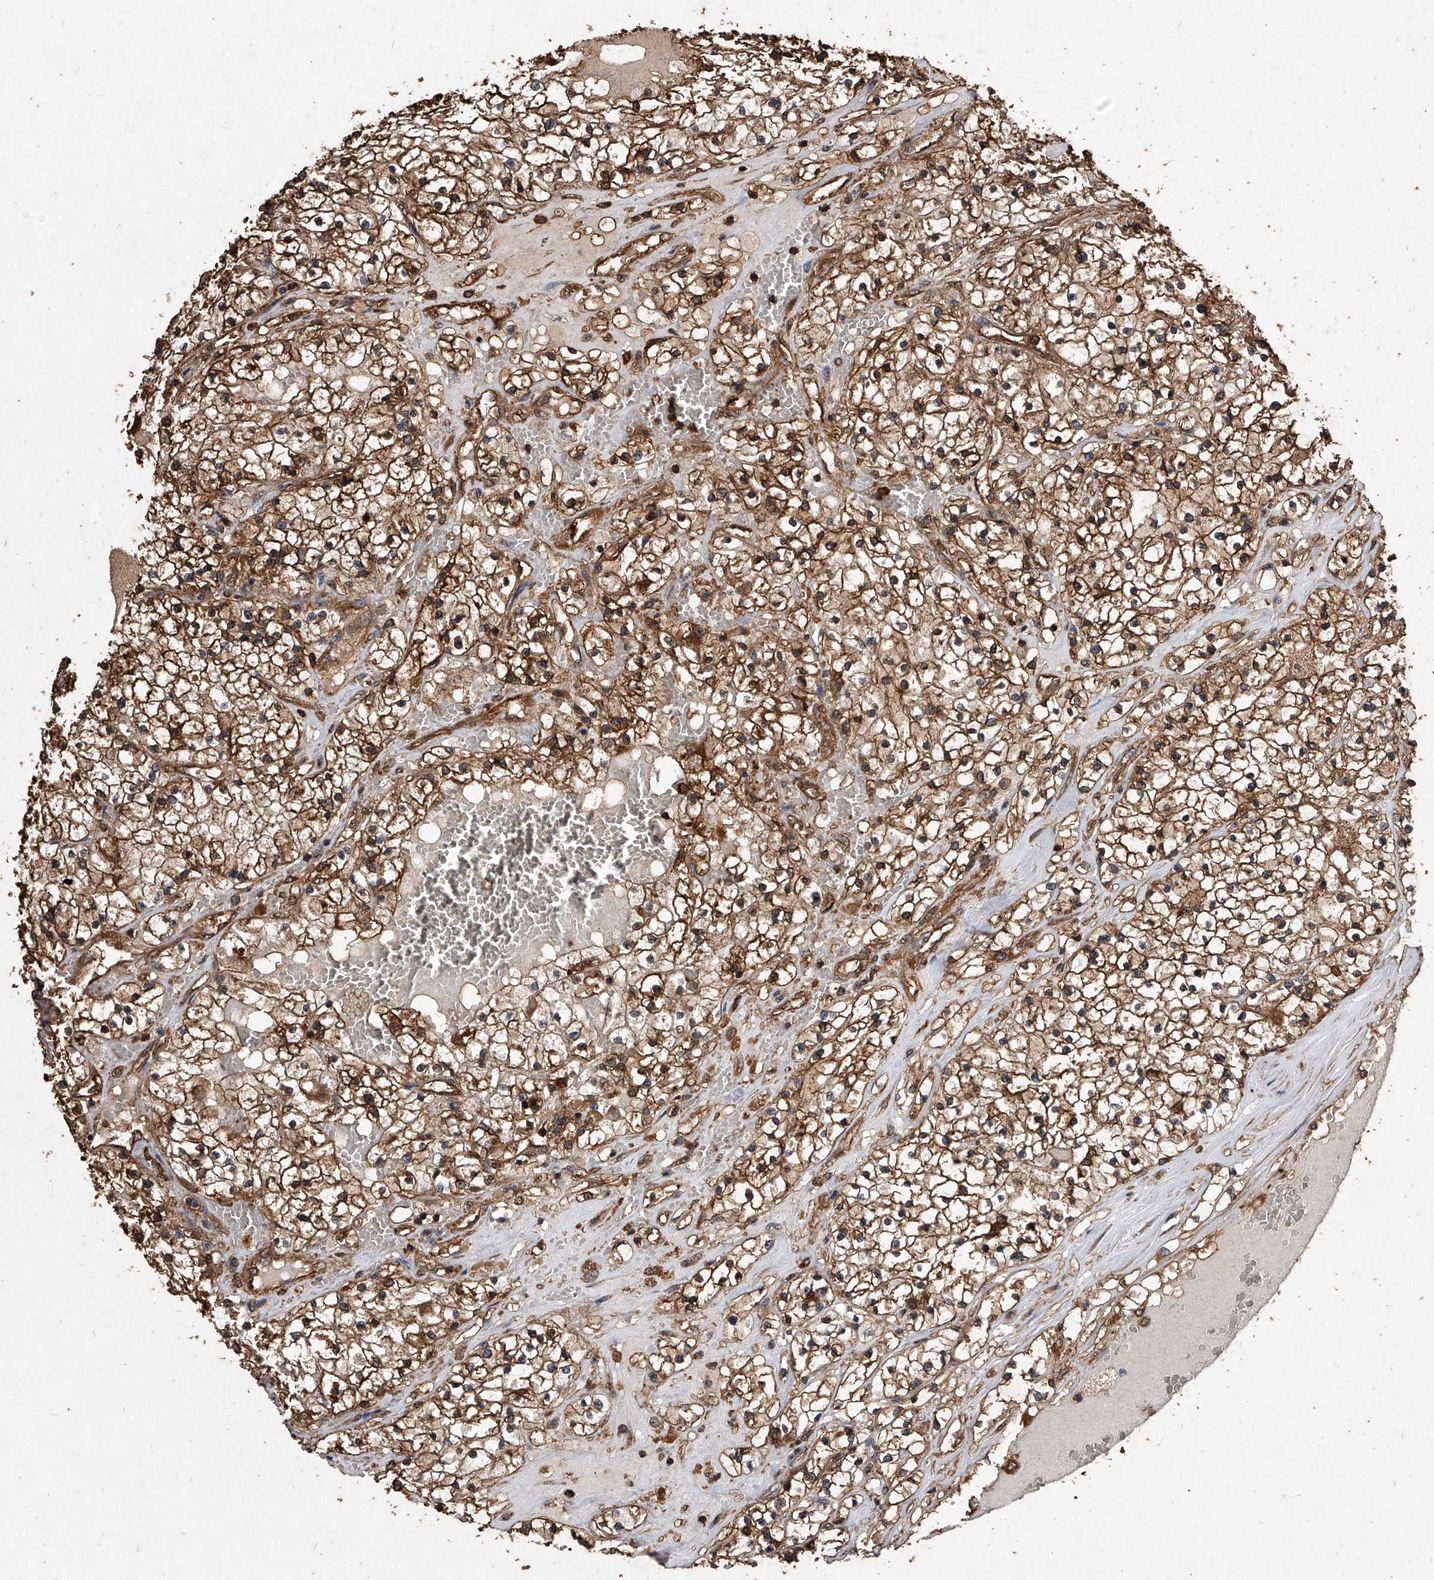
{"staining": {"intensity": "strong", "quantity": ">75%", "location": "cytoplasmic/membranous"}, "tissue": "renal cancer", "cell_type": "Tumor cells", "image_type": "cancer", "snomed": [{"axis": "morphology", "description": "Normal tissue, NOS"}, {"axis": "morphology", "description": "Adenocarcinoma, NOS"}, {"axis": "topography", "description": "Kidney"}], "caption": "Immunohistochemical staining of human adenocarcinoma (renal) shows high levels of strong cytoplasmic/membranous expression in approximately >75% of tumor cells.", "gene": "UCP2", "patient": {"sex": "male", "age": 68}}